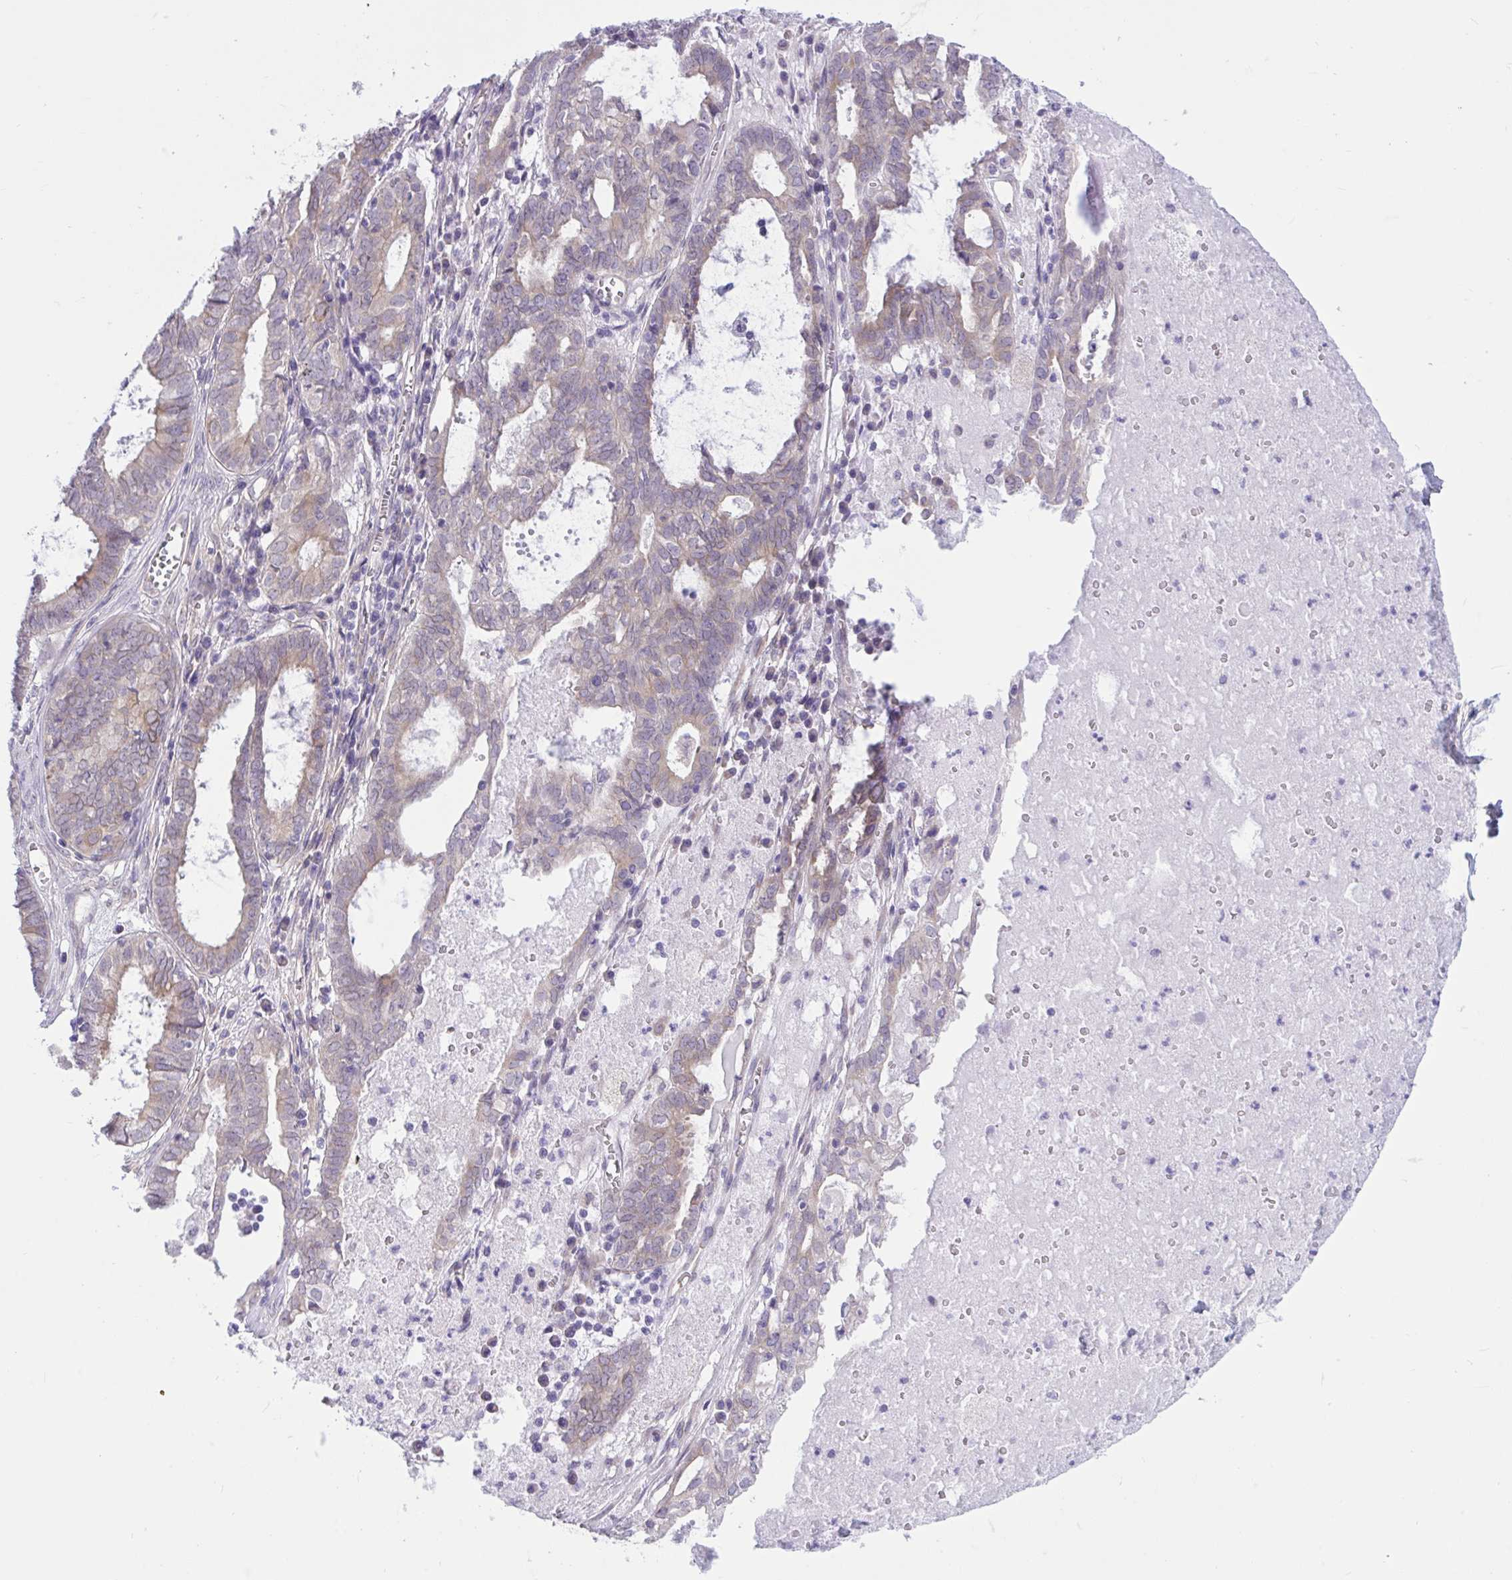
{"staining": {"intensity": "weak", "quantity": ">75%", "location": "cytoplasmic/membranous"}, "tissue": "ovarian cancer", "cell_type": "Tumor cells", "image_type": "cancer", "snomed": [{"axis": "morphology", "description": "Carcinoma, endometroid"}, {"axis": "topography", "description": "Ovary"}], "caption": "Ovarian endometroid carcinoma was stained to show a protein in brown. There is low levels of weak cytoplasmic/membranous staining in about >75% of tumor cells. The staining is performed using DAB (3,3'-diaminobenzidine) brown chromogen to label protein expression. The nuclei are counter-stained blue using hematoxylin.", "gene": "CAMLG", "patient": {"sex": "female", "age": 64}}